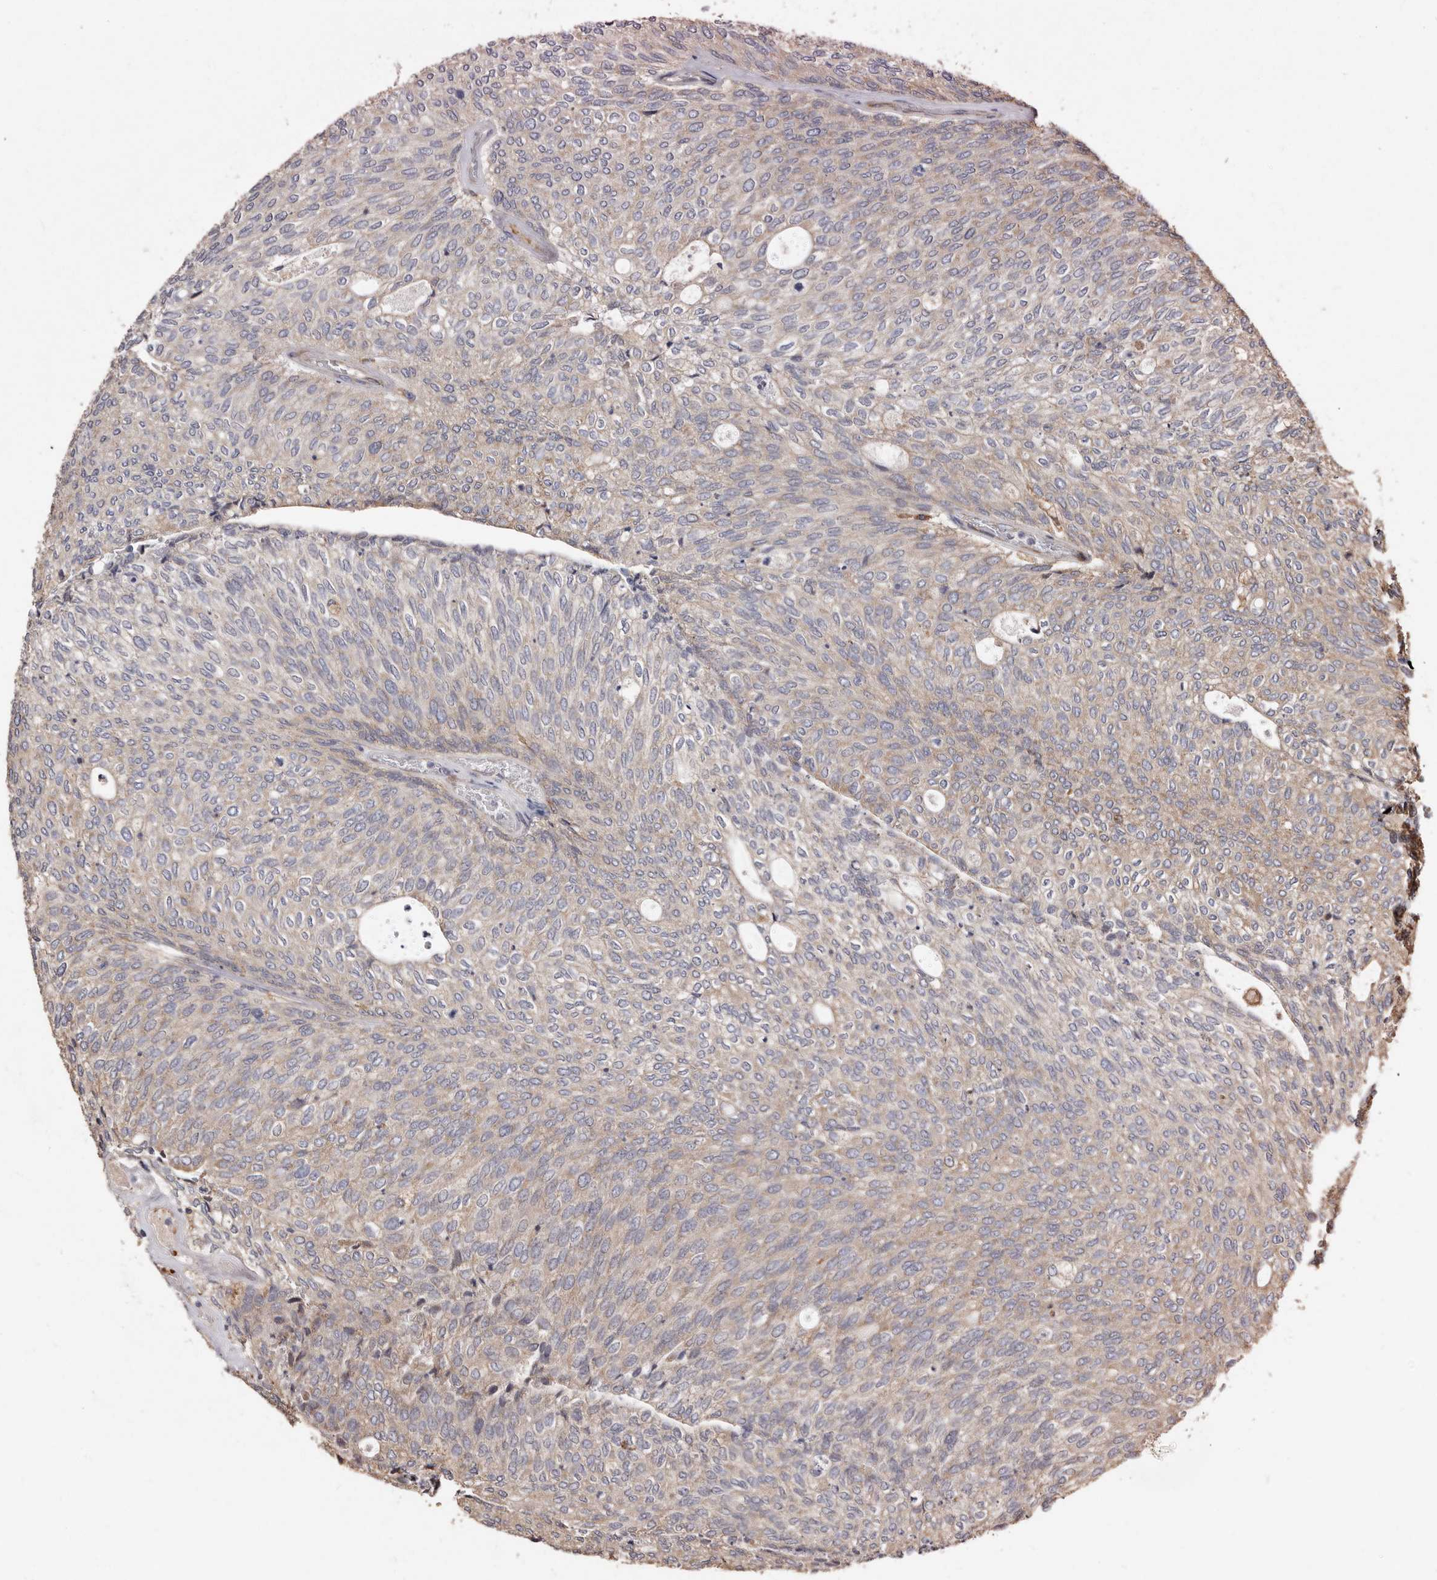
{"staining": {"intensity": "weak", "quantity": "25%-75%", "location": "cytoplasmic/membranous"}, "tissue": "urothelial cancer", "cell_type": "Tumor cells", "image_type": "cancer", "snomed": [{"axis": "morphology", "description": "Urothelial carcinoma, Low grade"}, {"axis": "topography", "description": "Urinary bladder"}], "caption": "Protein expression analysis of human urothelial cancer reveals weak cytoplasmic/membranous expression in about 25%-75% of tumor cells.", "gene": "STEAP2", "patient": {"sex": "female", "age": 79}}